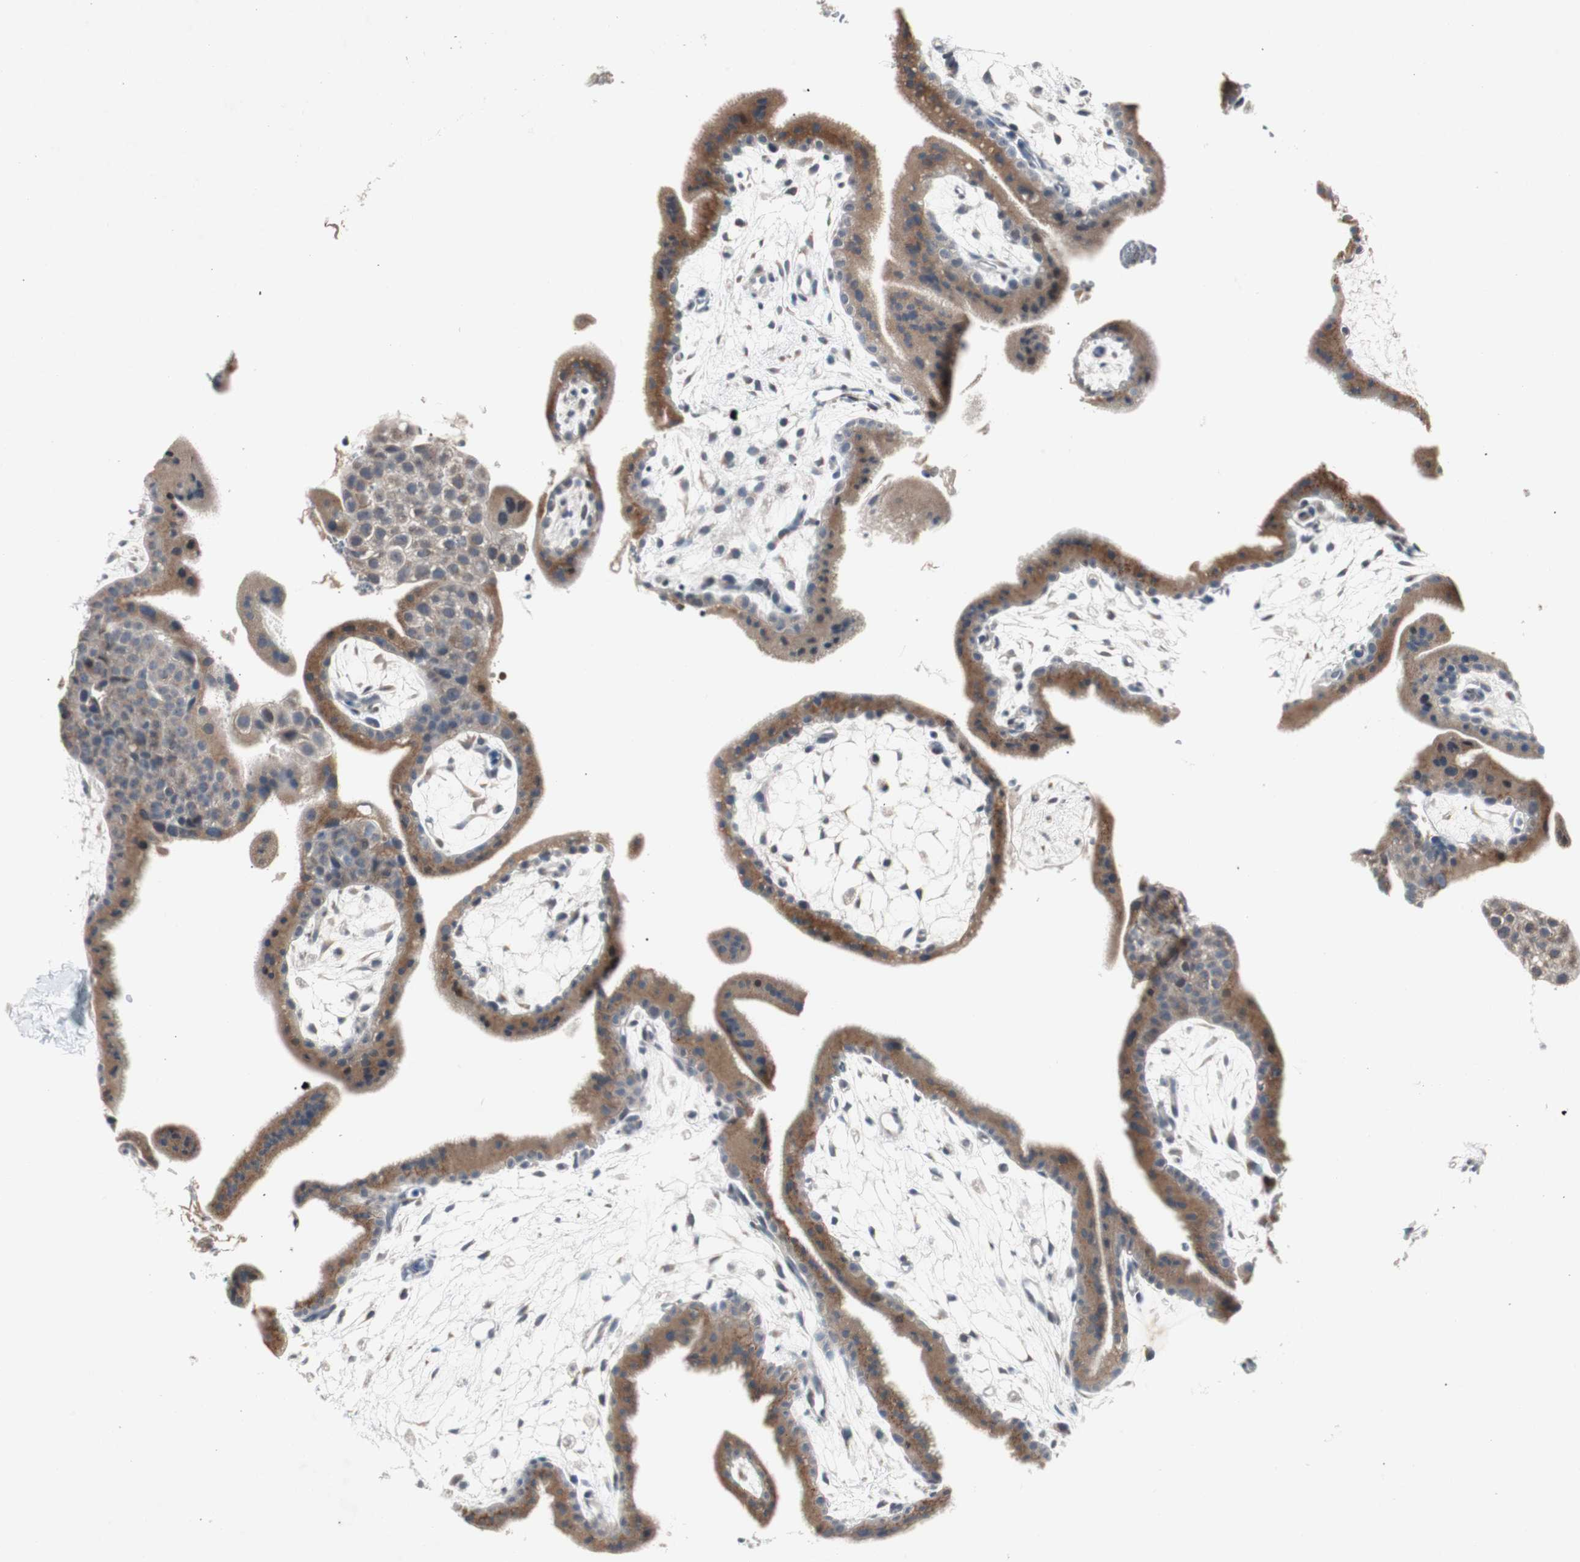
{"staining": {"intensity": "weak", "quantity": ">75%", "location": "cytoplasmic/membranous"}, "tissue": "placenta", "cell_type": "Decidual cells", "image_type": "normal", "snomed": [{"axis": "morphology", "description": "Normal tissue, NOS"}, {"axis": "topography", "description": "Placenta"}], "caption": "Immunohistochemical staining of unremarkable placenta demonstrates >75% levels of weak cytoplasmic/membranous protein expression in approximately >75% of decidual cells. Using DAB (3,3'-diaminobenzidine) (brown) and hematoxylin (blue) stains, captured at high magnification using brightfield microscopy.", "gene": "SOX30", "patient": {"sex": "female", "age": 35}}